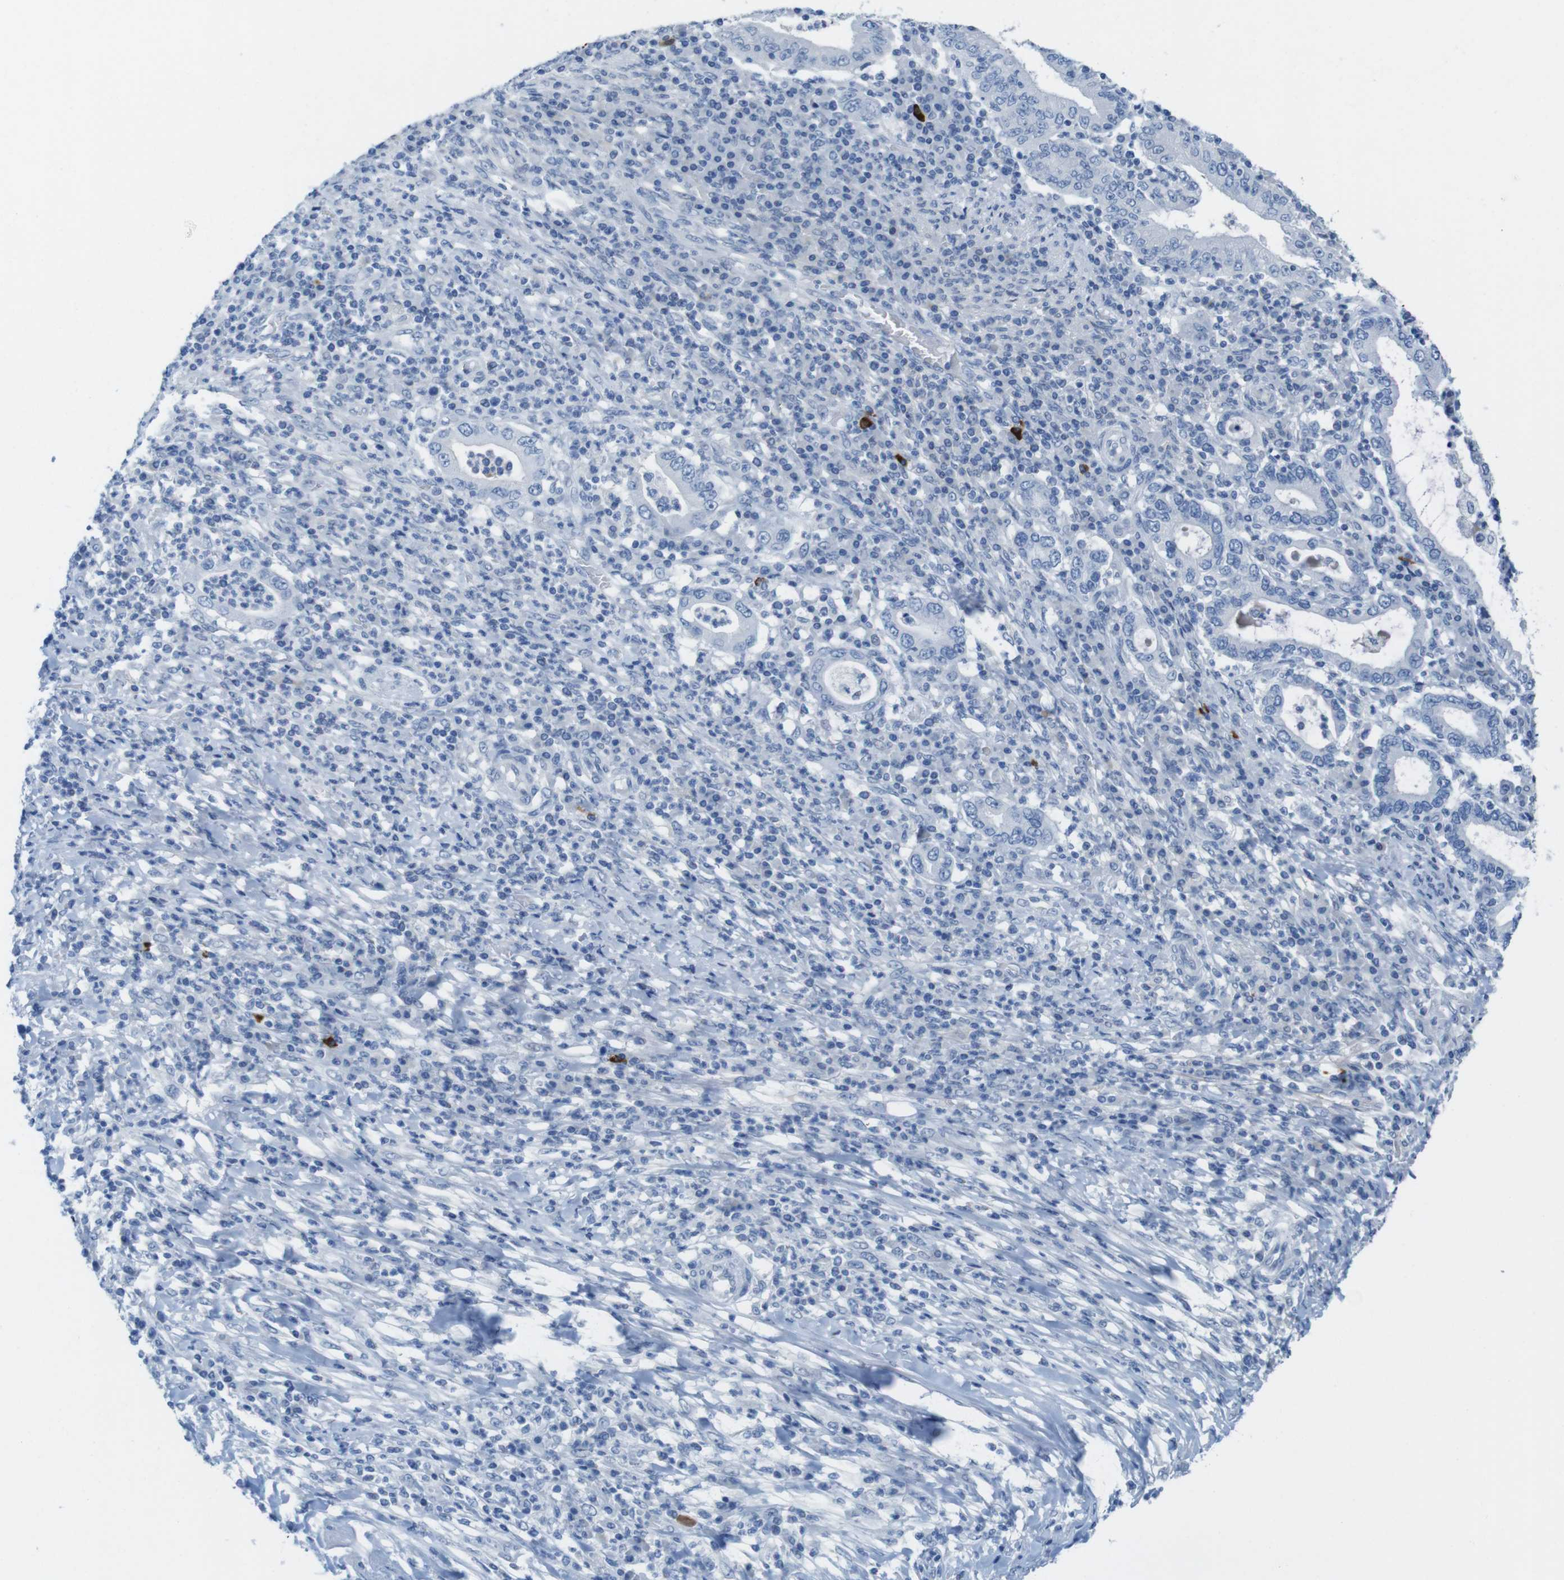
{"staining": {"intensity": "negative", "quantity": "none", "location": "none"}, "tissue": "stomach cancer", "cell_type": "Tumor cells", "image_type": "cancer", "snomed": [{"axis": "morphology", "description": "Normal tissue, NOS"}, {"axis": "morphology", "description": "Adenocarcinoma, NOS"}, {"axis": "topography", "description": "Esophagus"}, {"axis": "topography", "description": "Stomach, upper"}, {"axis": "topography", "description": "Peripheral nerve tissue"}], "caption": "Image shows no protein positivity in tumor cells of stomach adenocarcinoma tissue.", "gene": "OPN1SW", "patient": {"sex": "male", "age": 62}}